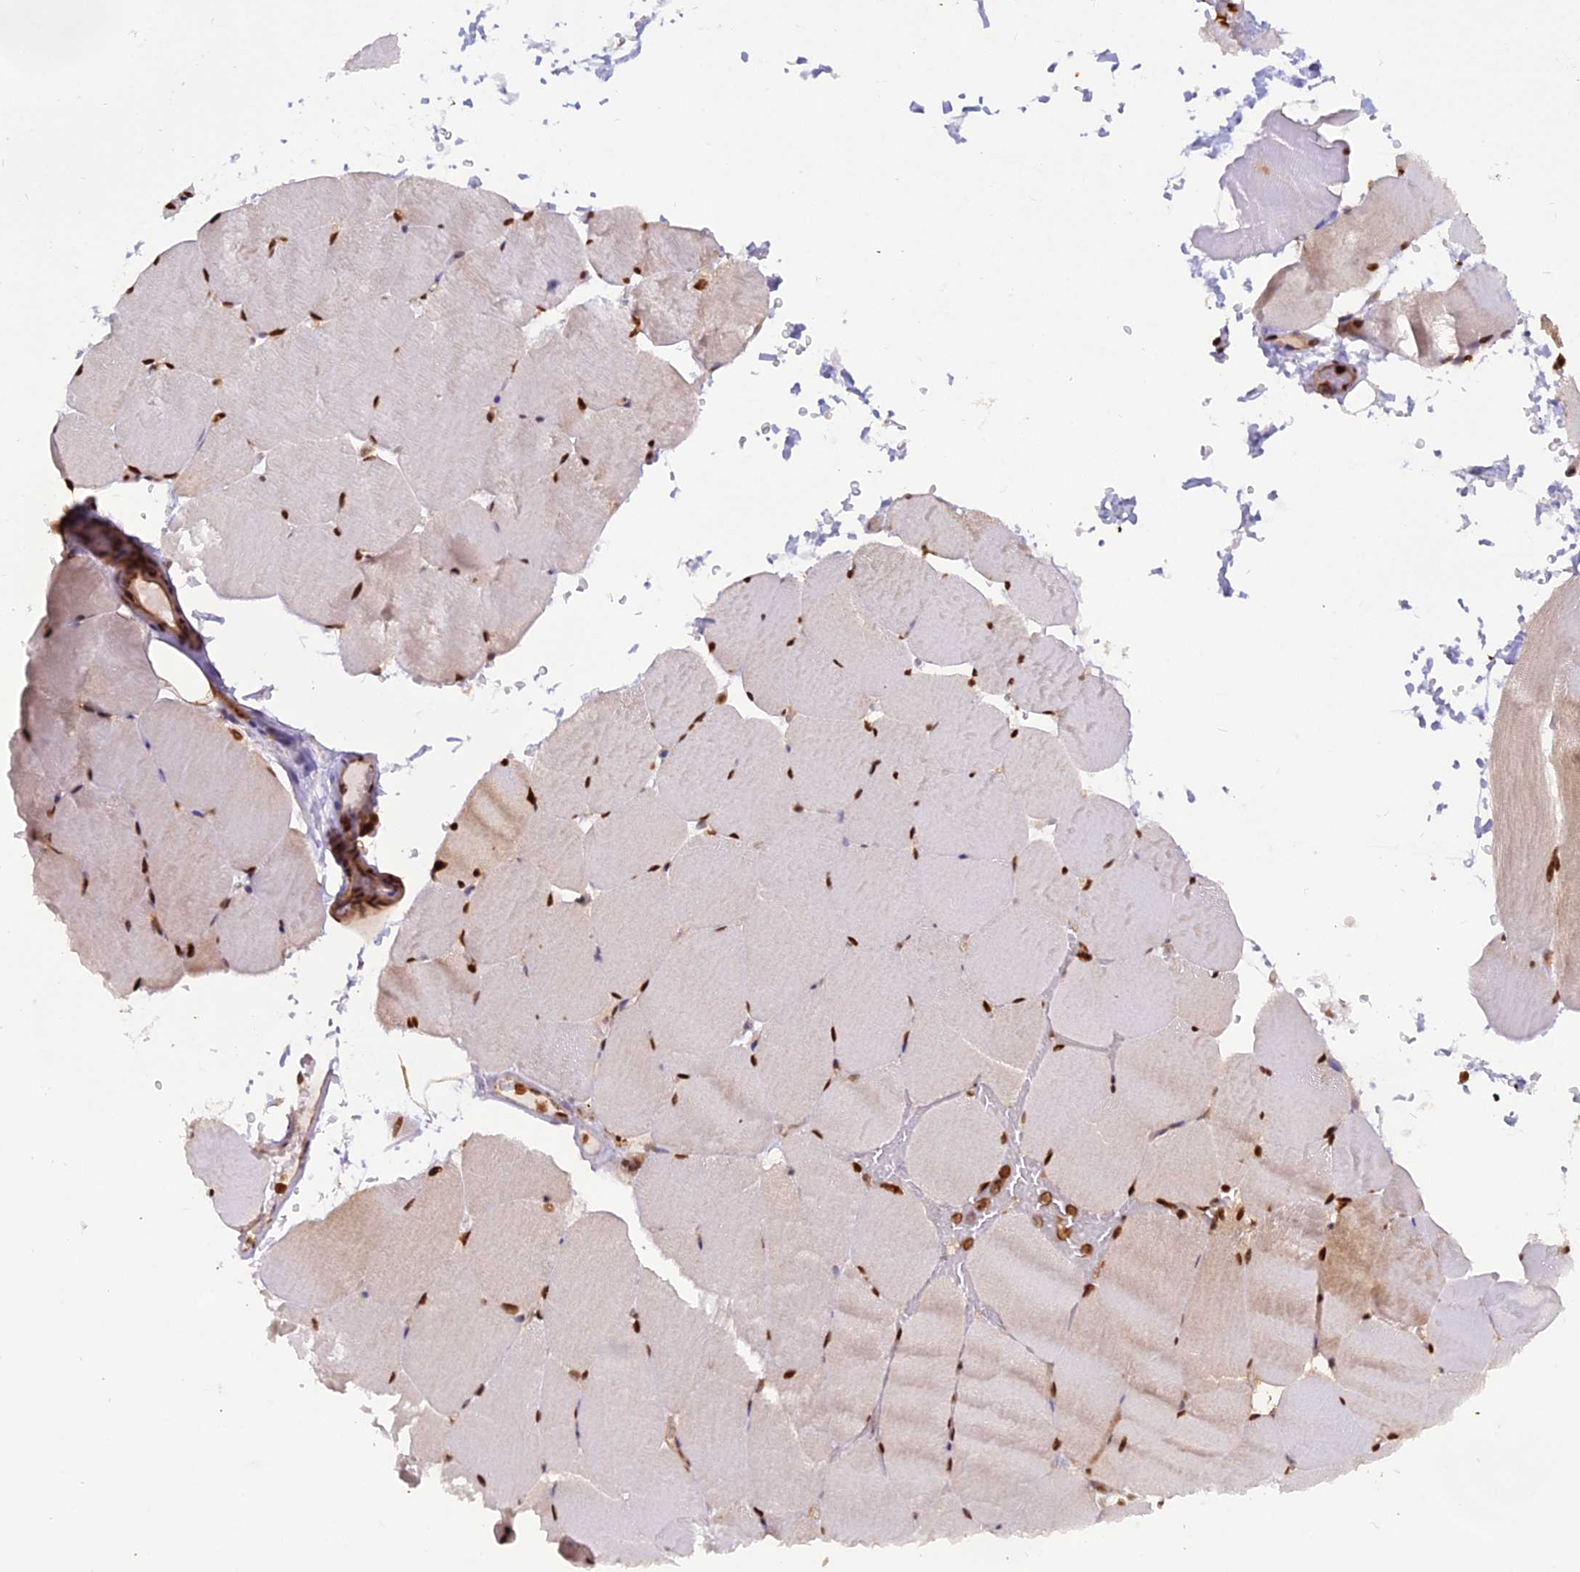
{"staining": {"intensity": "strong", "quantity": ">75%", "location": "nuclear"}, "tissue": "skeletal muscle", "cell_type": "Myocytes", "image_type": "normal", "snomed": [{"axis": "morphology", "description": "Normal tissue, NOS"}, {"axis": "topography", "description": "Skeletal muscle"}, {"axis": "topography", "description": "Parathyroid gland"}], "caption": "Immunohistochemical staining of unremarkable human skeletal muscle reveals strong nuclear protein expression in about >75% of myocytes.", "gene": "NPEPL1", "patient": {"sex": "female", "age": 37}}